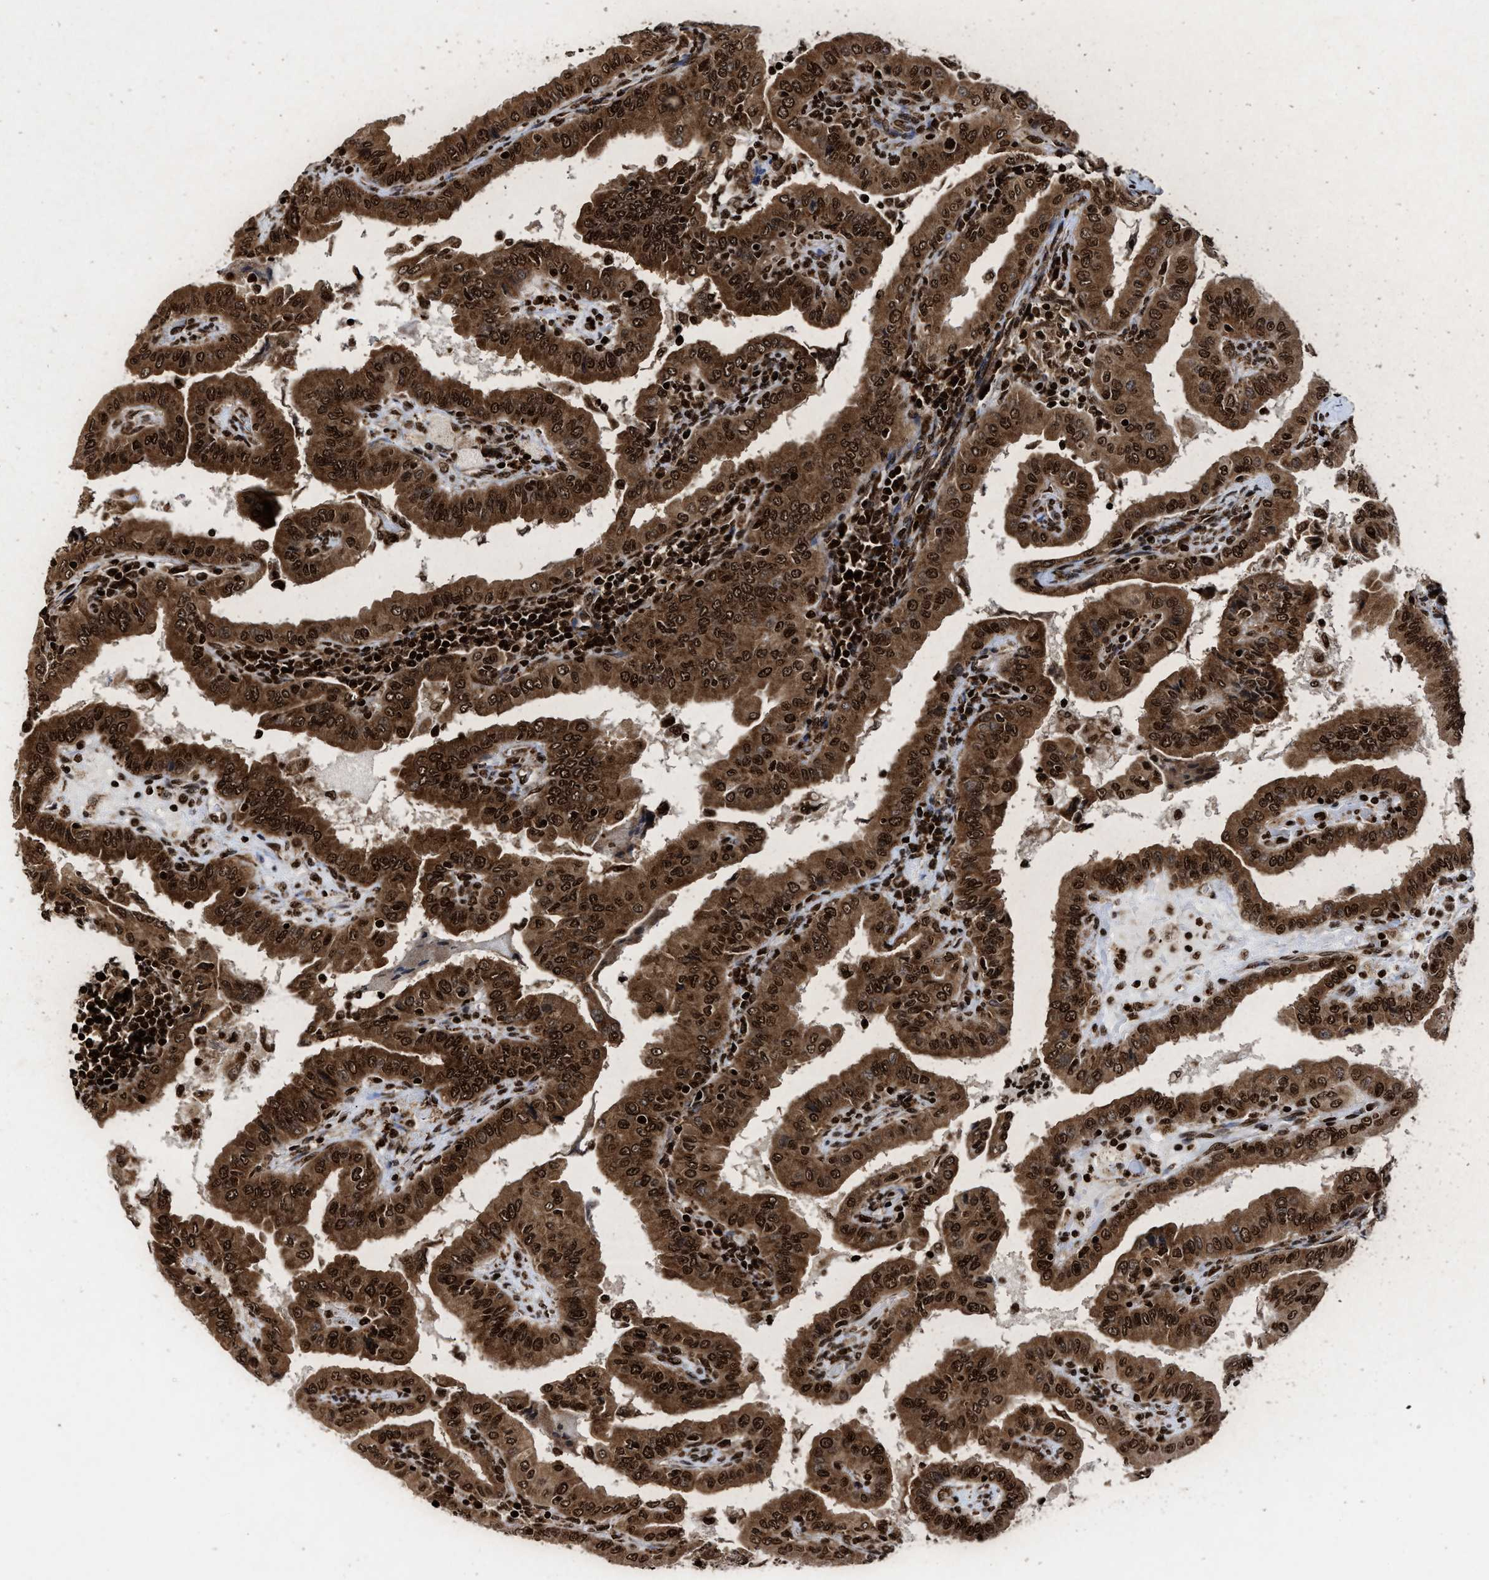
{"staining": {"intensity": "strong", "quantity": ">75%", "location": "cytoplasmic/membranous,nuclear"}, "tissue": "thyroid cancer", "cell_type": "Tumor cells", "image_type": "cancer", "snomed": [{"axis": "morphology", "description": "Papillary adenocarcinoma, NOS"}, {"axis": "topography", "description": "Thyroid gland"}], "caption": "The histopathology image reveals immunohistochemical staining of papillary adenocarcinoma (thyroid). There is strong cytoplasmic/membranous and nuclear staining is present in approximately >75% of tumor cells.", "gene": "ALYREF", "patient": {"sex": "male", "age": 33}}